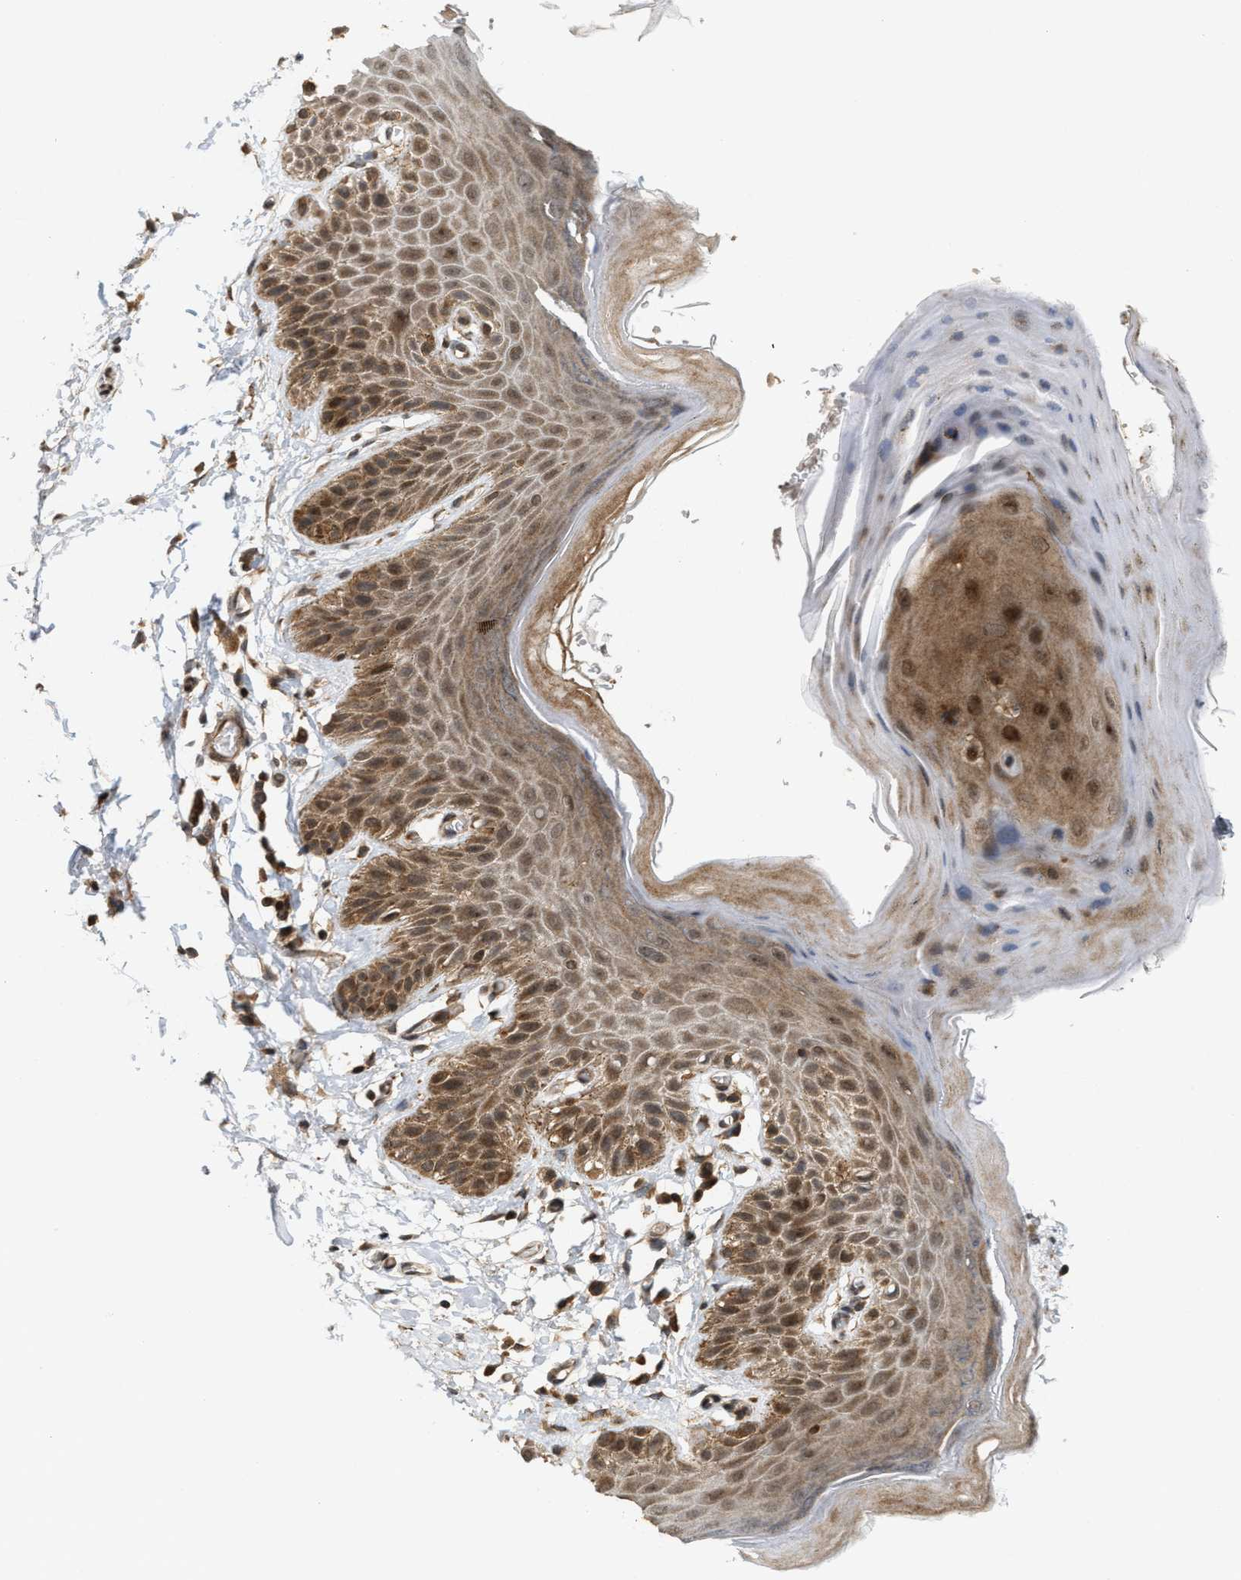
{"staining": {"intensity": "moderate", "quantity": ">75%", "location": "cytoplasmic/membranous,nuclear"}, "tissue": "skin", "cell_type": "Epidermal cells", "image_type": "normal", "snomed": [{"axis": "morphology", "description": "Normal tissue, NOS"}, {"axis": "topography", "description": "Anal"}], "caption": "A medium amount of moderate cytoplasmic/membranous,nuclear staining is present in about >75% of epidermal cells in unremarkable skin. (brown staining indicates protein expression, while blue staining denotes nuclei).", "gene": "ELP2", "patient": {"sex": "male", "age": 44}}